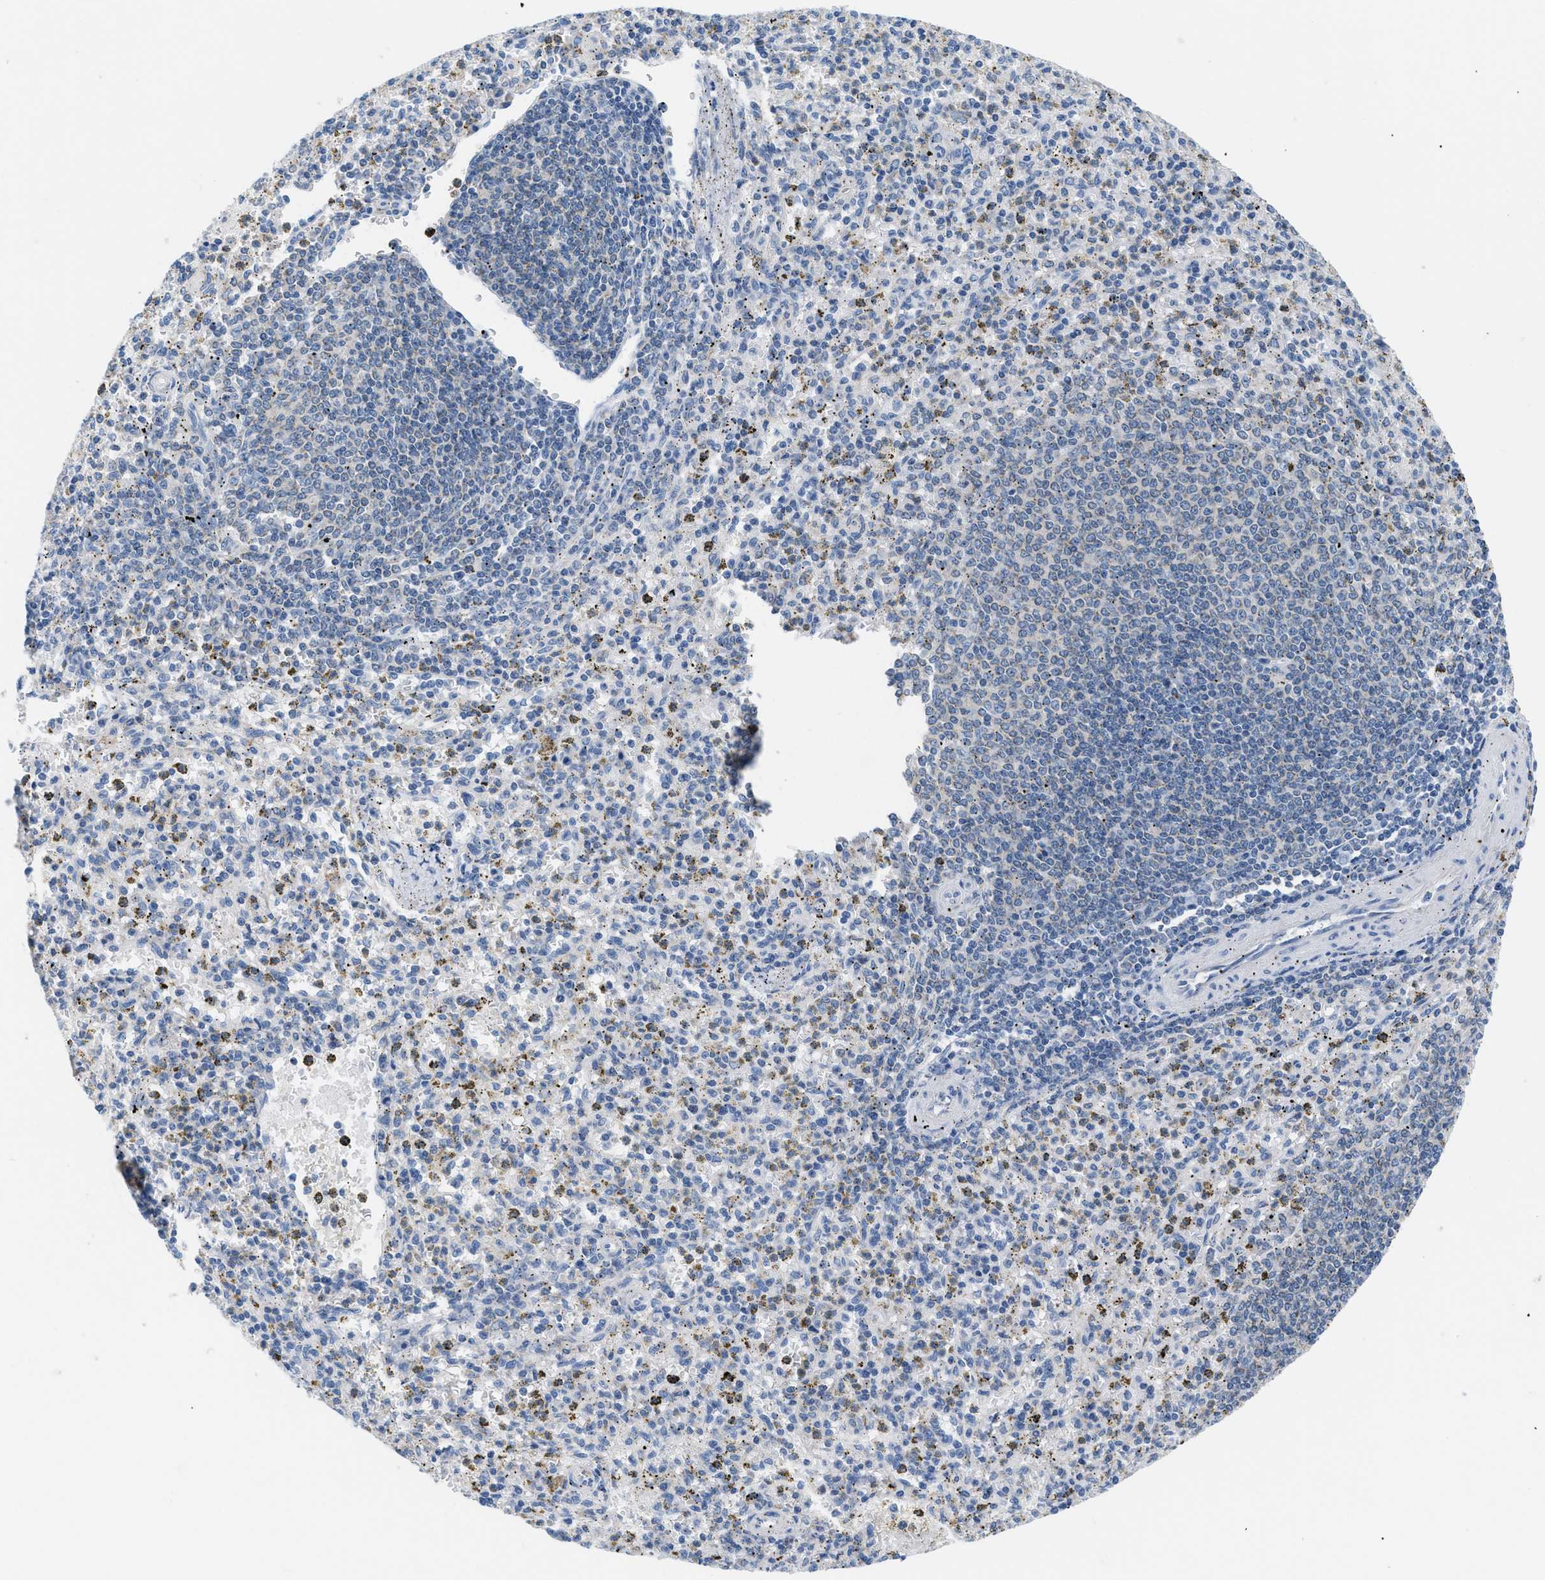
{"staining": {"intensity": "moderate", "quantity": "<25%", "location": "cytoplasmic/membranous"}, "tissue": "spleen", "cell_type": "Cells in red pulp", "image_type": "normal", "snomed": [{"axis": "morphology", "description": "Normal tissue, NOS"}, {"axis": "topography", "description": "Spleen"}], "caption": "DAB immunohistochemical staining of unremarkable spleen exhibits moderate cytoplasmic/membranous protein staining in about <25% of cells in red pulp.", "gene": "ILDR1", "patient": {"sex": "male", "age": 72}}